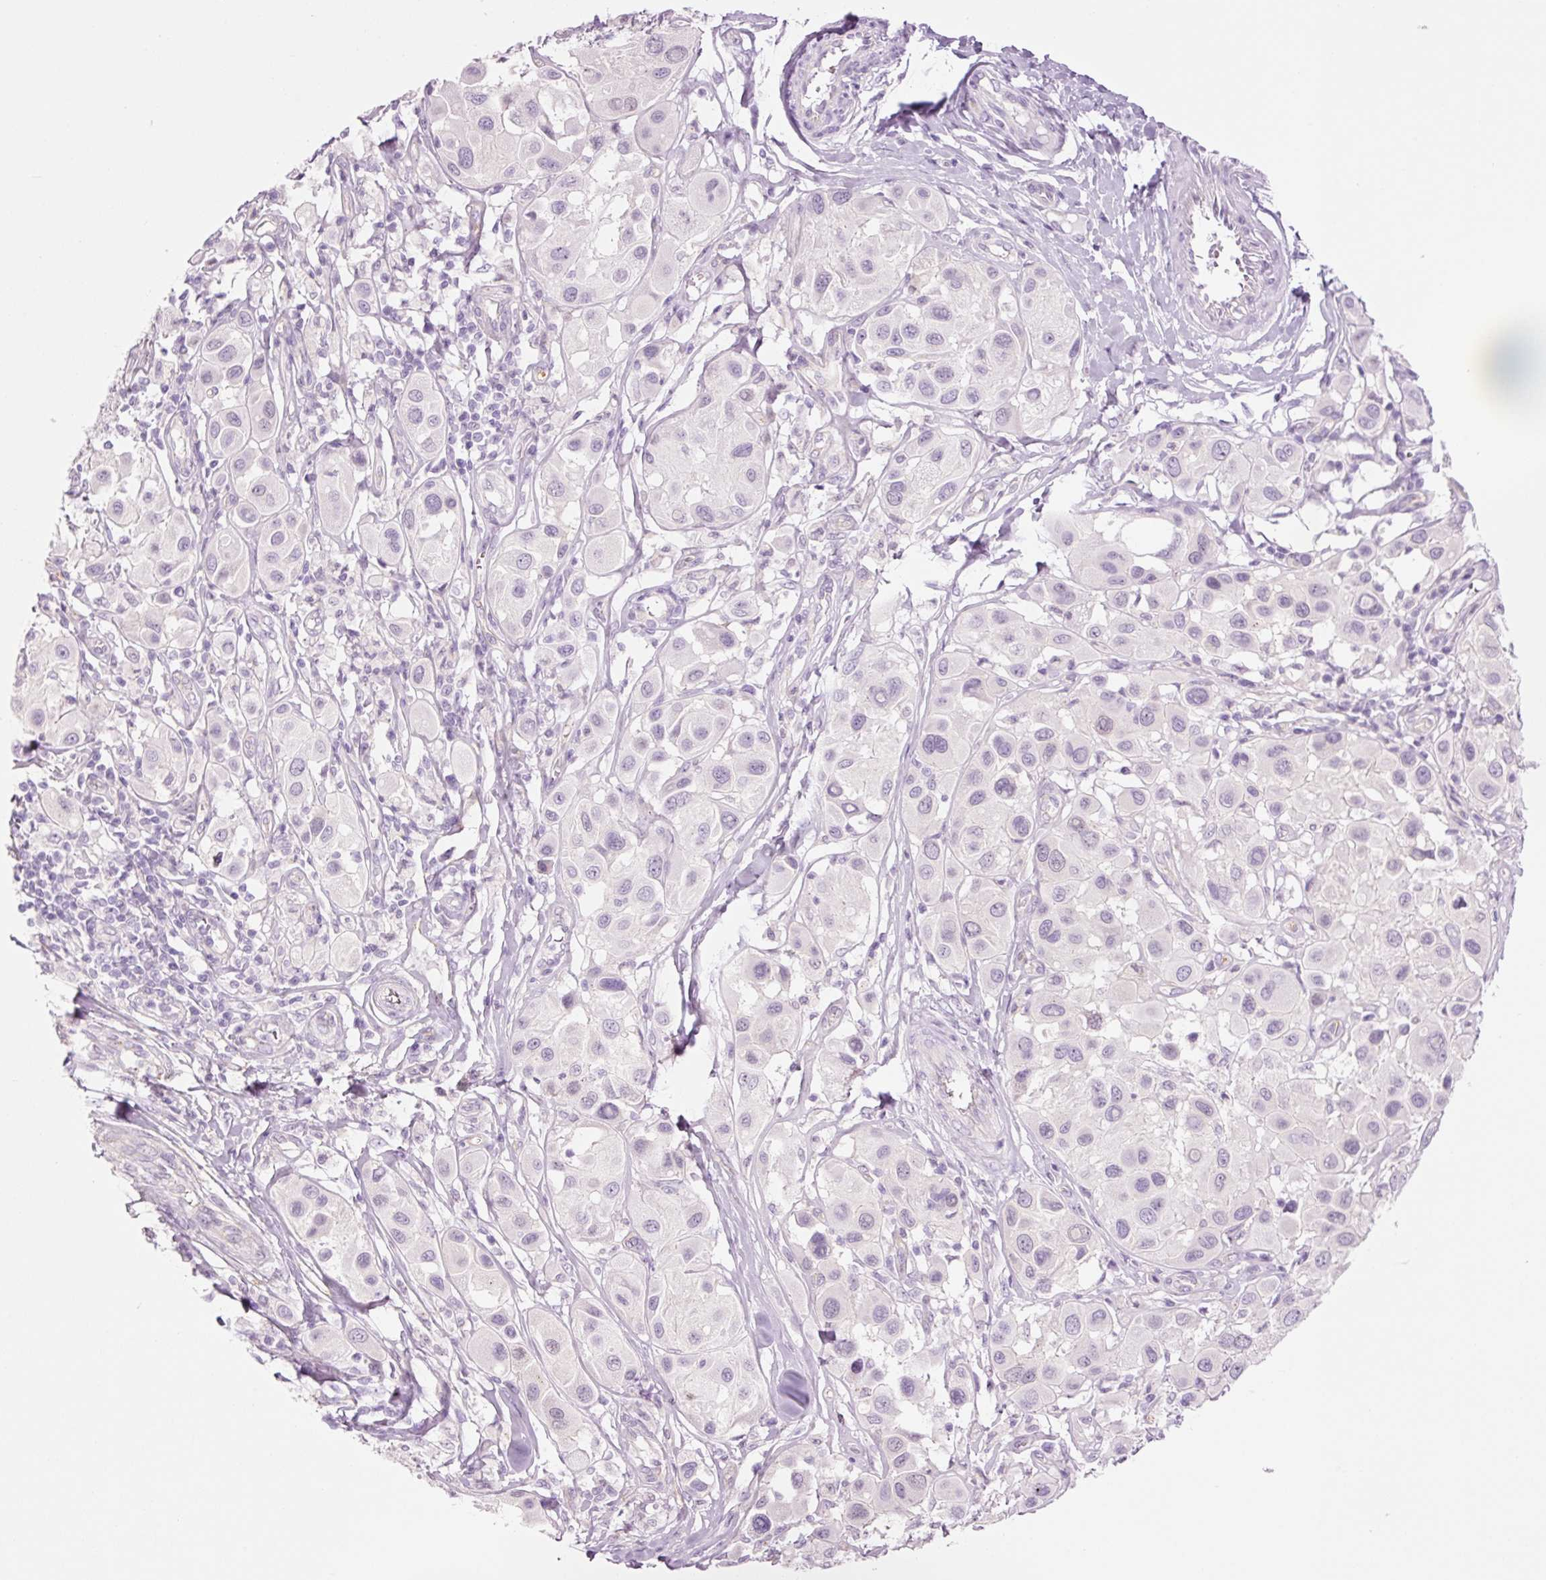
{"staining": {"intensity": "negative", "quantity": "none", "location": "none"}, "tissue": "melanoma", "cell_type": "Tumor cells", "image_type": "cancer", "snomed": [{"axis": "morphology", "description": "Malignant melanoma, Metastatic site"}, {"axis": "topography", "description": "Skin"}], "caption": "Melanoma was stained to show a protein in brown. There is no significant expression in tumor cells.", "gene": "HSPA4L", "patient": {"sex": "male", "age": 41}}